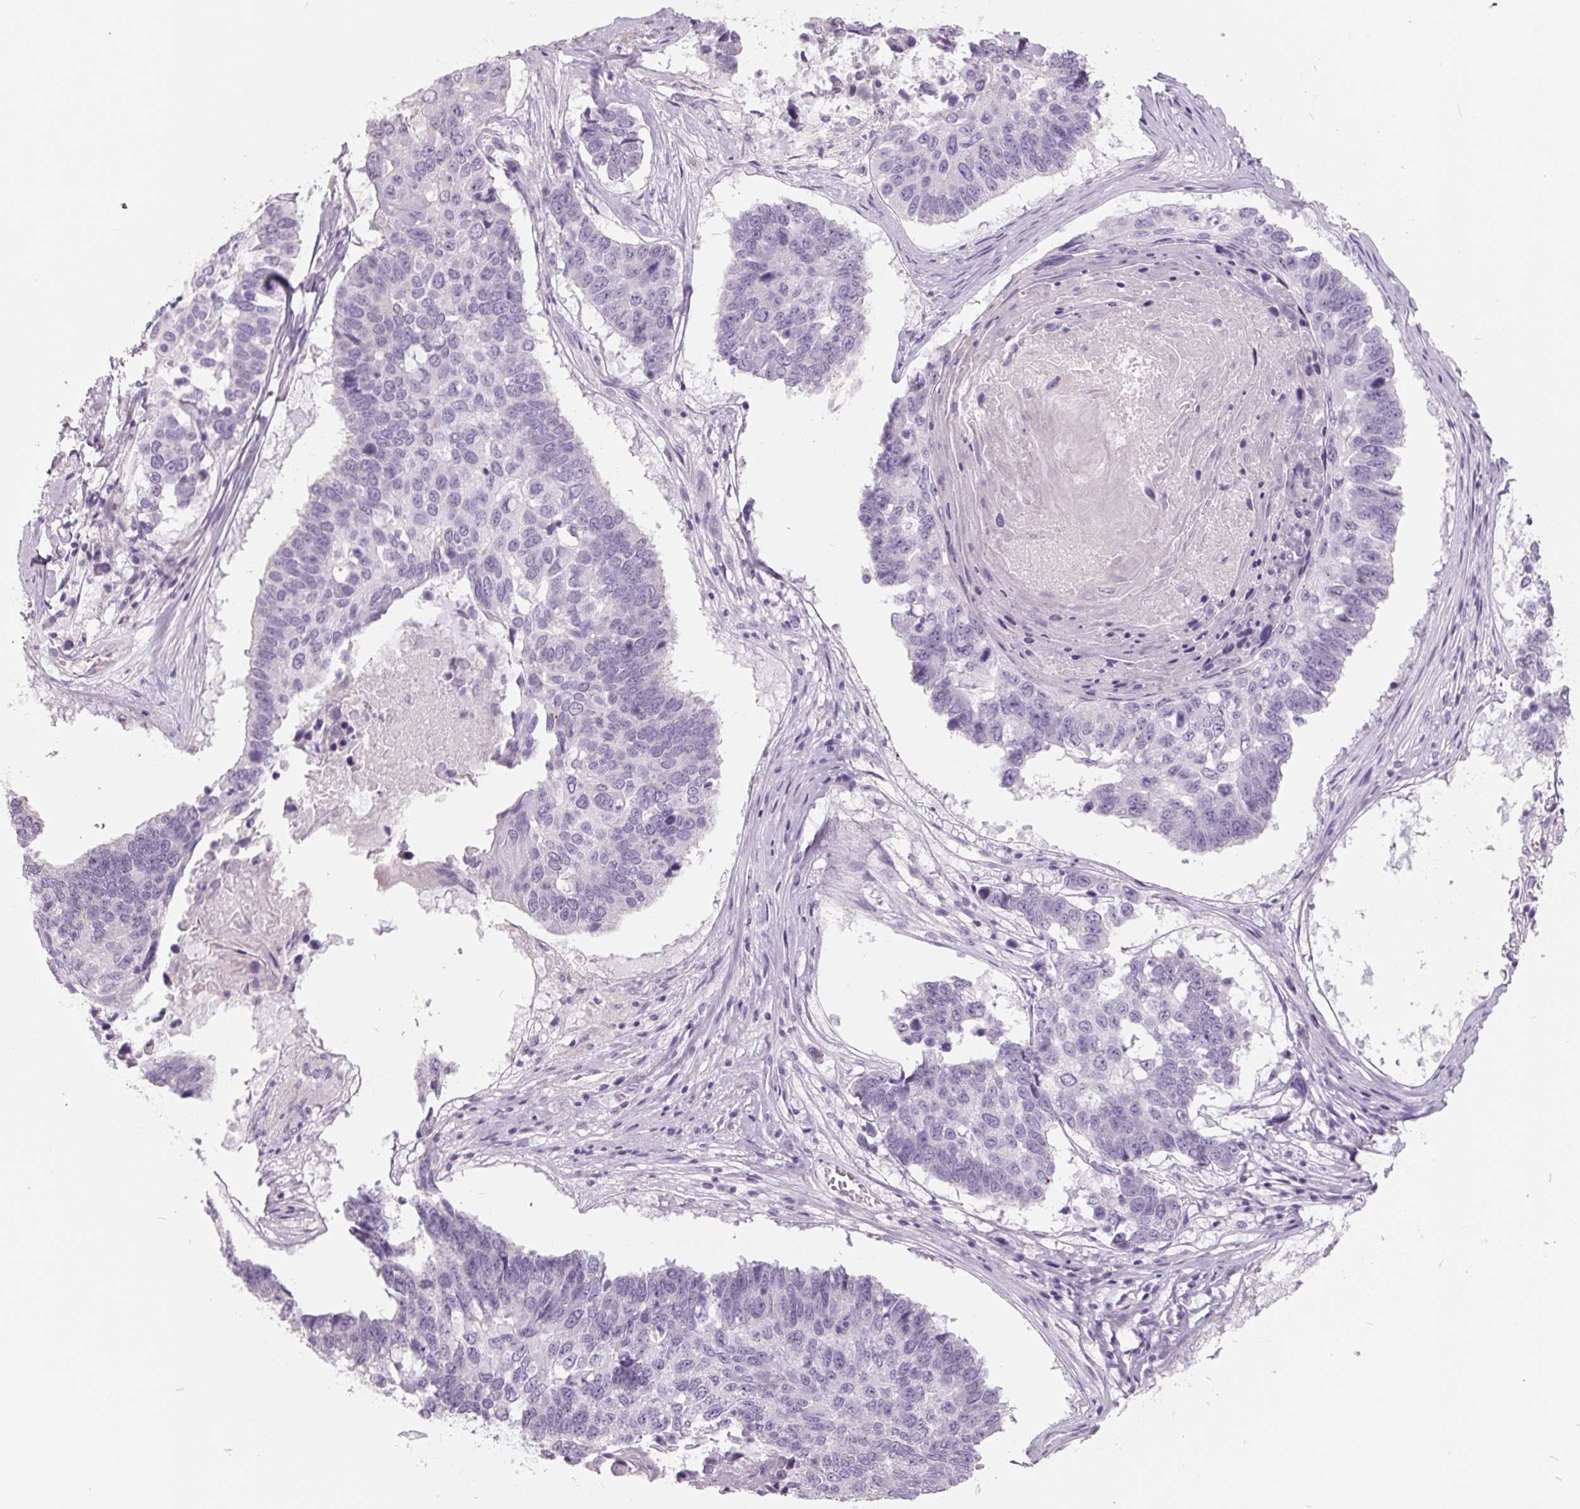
{"staining": {"intensity": "negative", "quantity": "none", "location": "none"}, "tissue": "lung cancer", "cell_type": "Tumor cells", "image_type": "cancer", "snomed": [{"axis": "morphology", "description": "Squamous cell carcinoma, NOS"}, {"axis": "topography", "description": "Lung"}], "caption": "This is an immunohistochemistry image of squamous cell carcinoma (lung). There is no positivity in tumor cells.", "gene": "FTCD", "patient": {"sex": "male", "age": 73}}